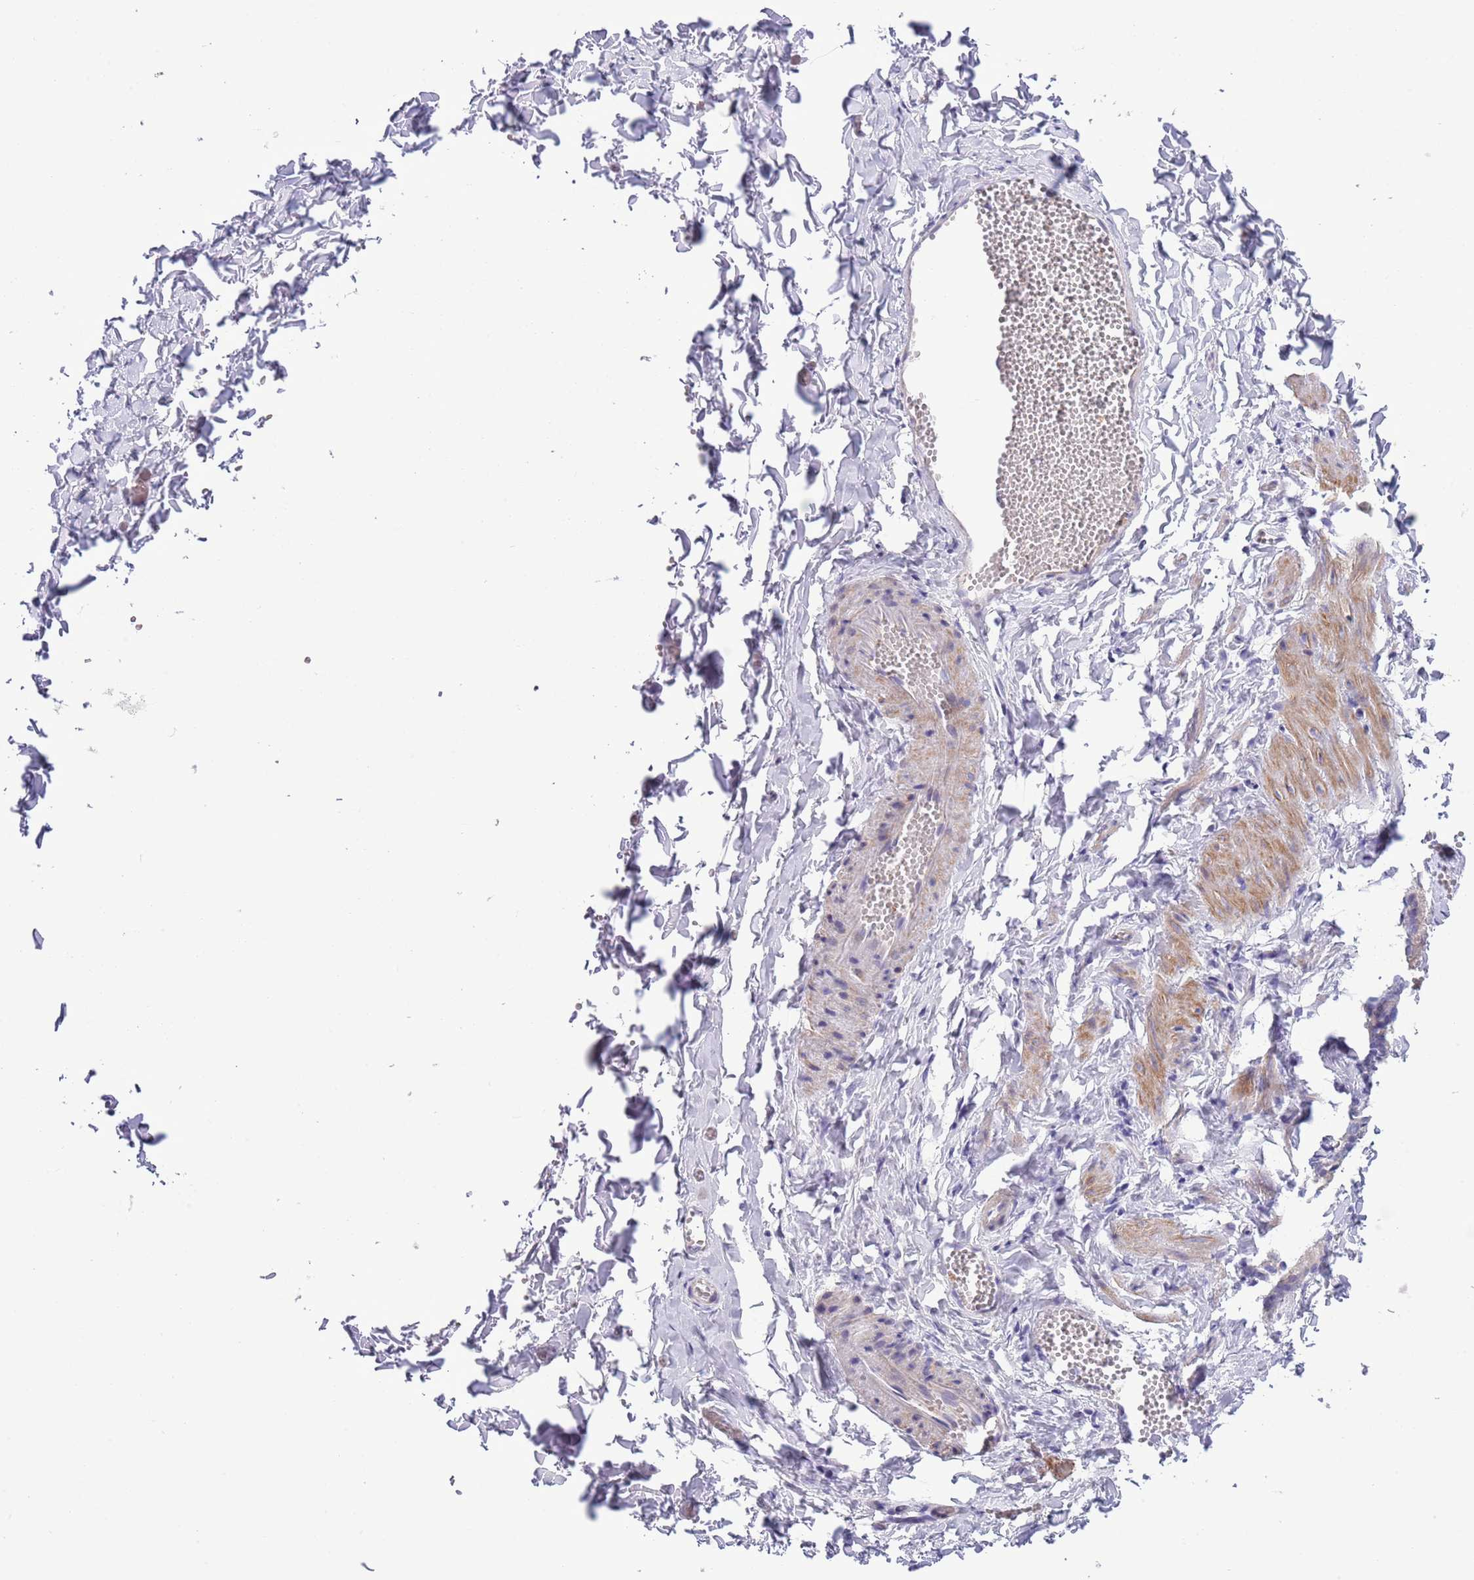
{"staining": {"intensity": "negative", "quantity": "none", "location": "none"}, "tissue": "adipose tissue", "cell_type": "Adipocytes", "image_type": "normal", "snomed": [{"axis": "morphology", "description": "Normal tissue, NOS"}, {"axis": "topography", "description": "Gallbladder"}, {"axis": "topography", "description": "Peripheral nerve tissue"}], "caption": "Photomicrograph shows no protein positivity in adipocytes of normal adipose tissue.", "gene": "OR6M1", "patient": {"sex": "male", "age": 38}}